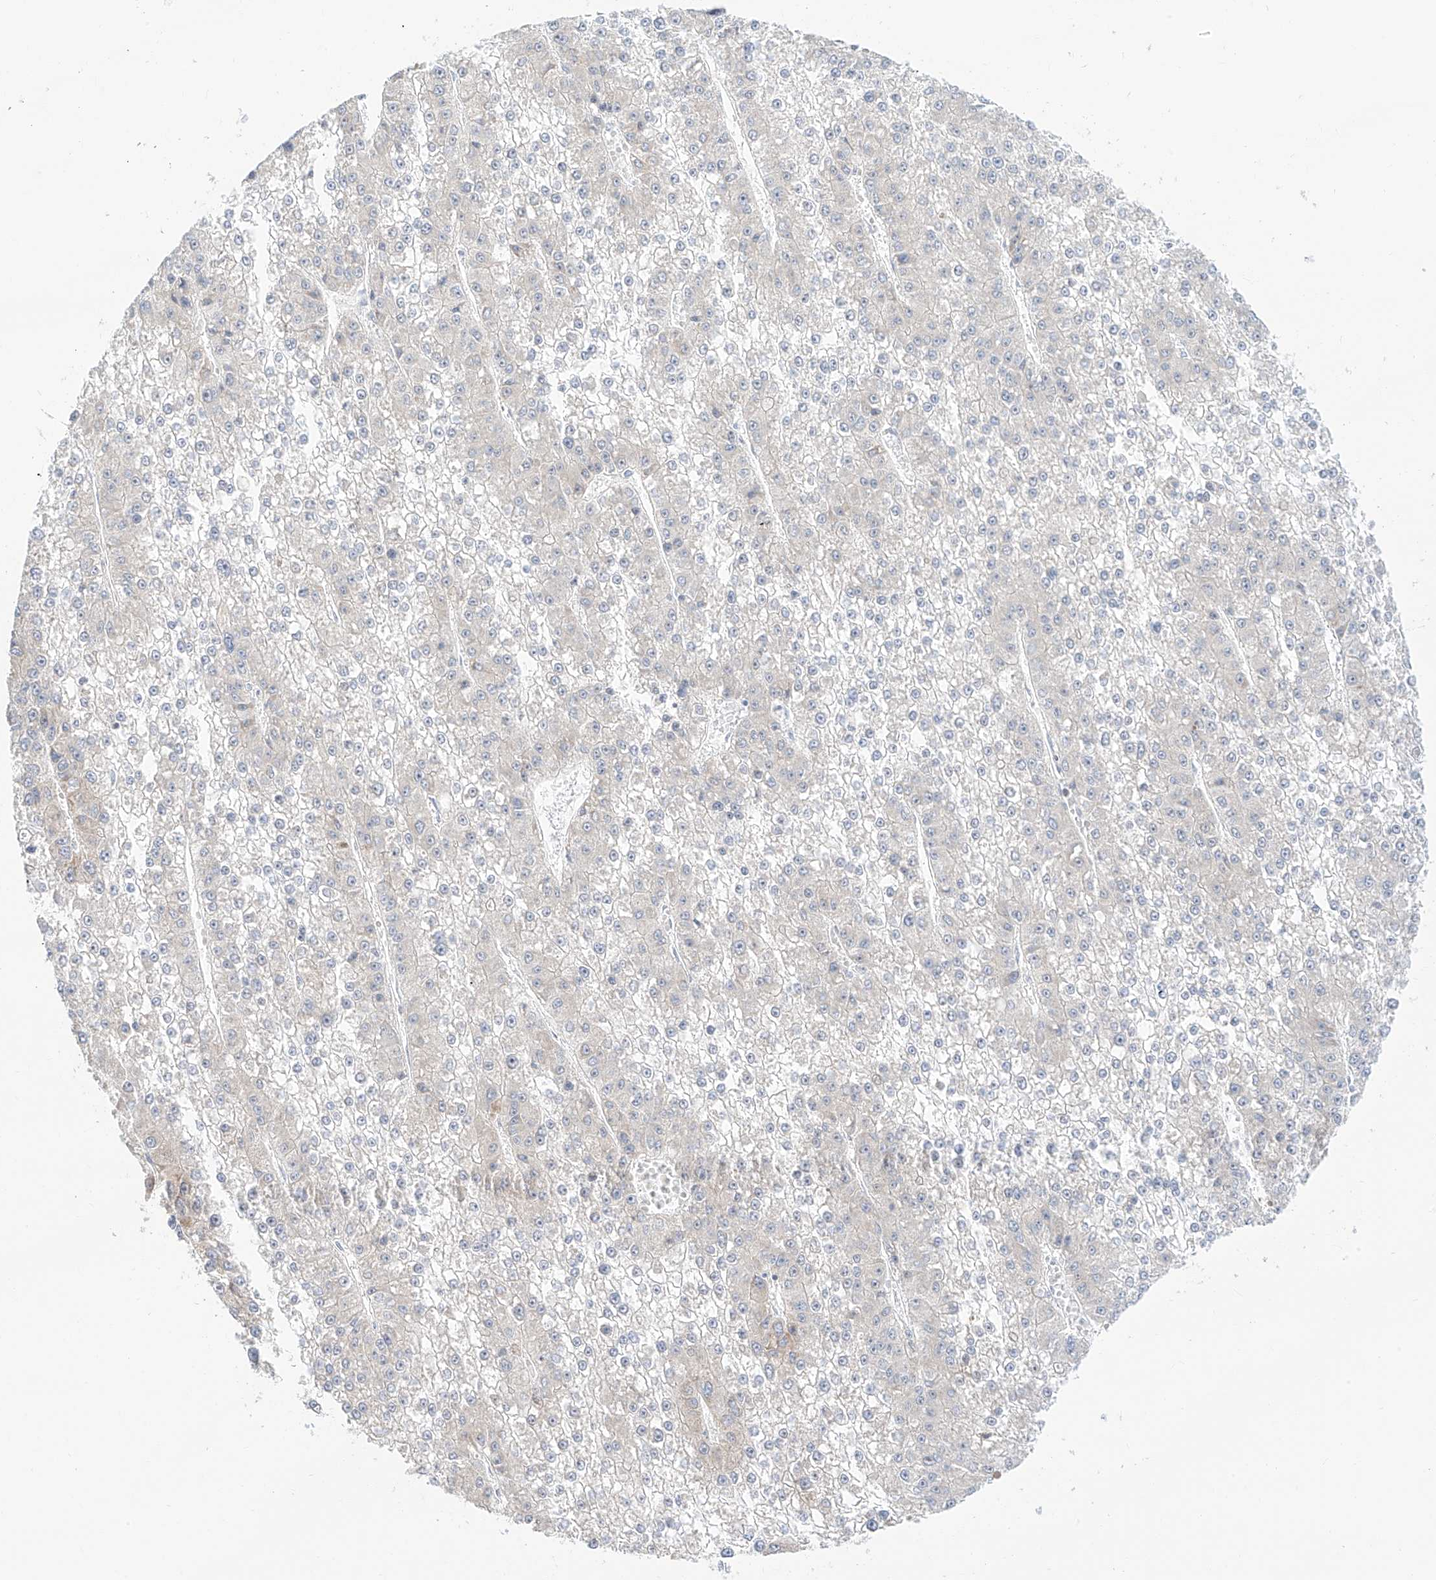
{"staining": {"intensity": "negative", "quantity": "none", "location": "none"}, "tissue": "liver cancer", "cell_type": "Tumor cells", "image_type": "cancer", "snomed": [{"axis": "morphology", "description": "Carcinoma, Hepatocellular, NOS"}, {"axis": "topography", "description": "Liver"}], "caption": "Hepatocellular carcinoma (liver) stained for a protein using IHC demonstrates no positivity tumor cells.", "gene": "SYTL3", "patient": {"sex": "female", "age": 73}}